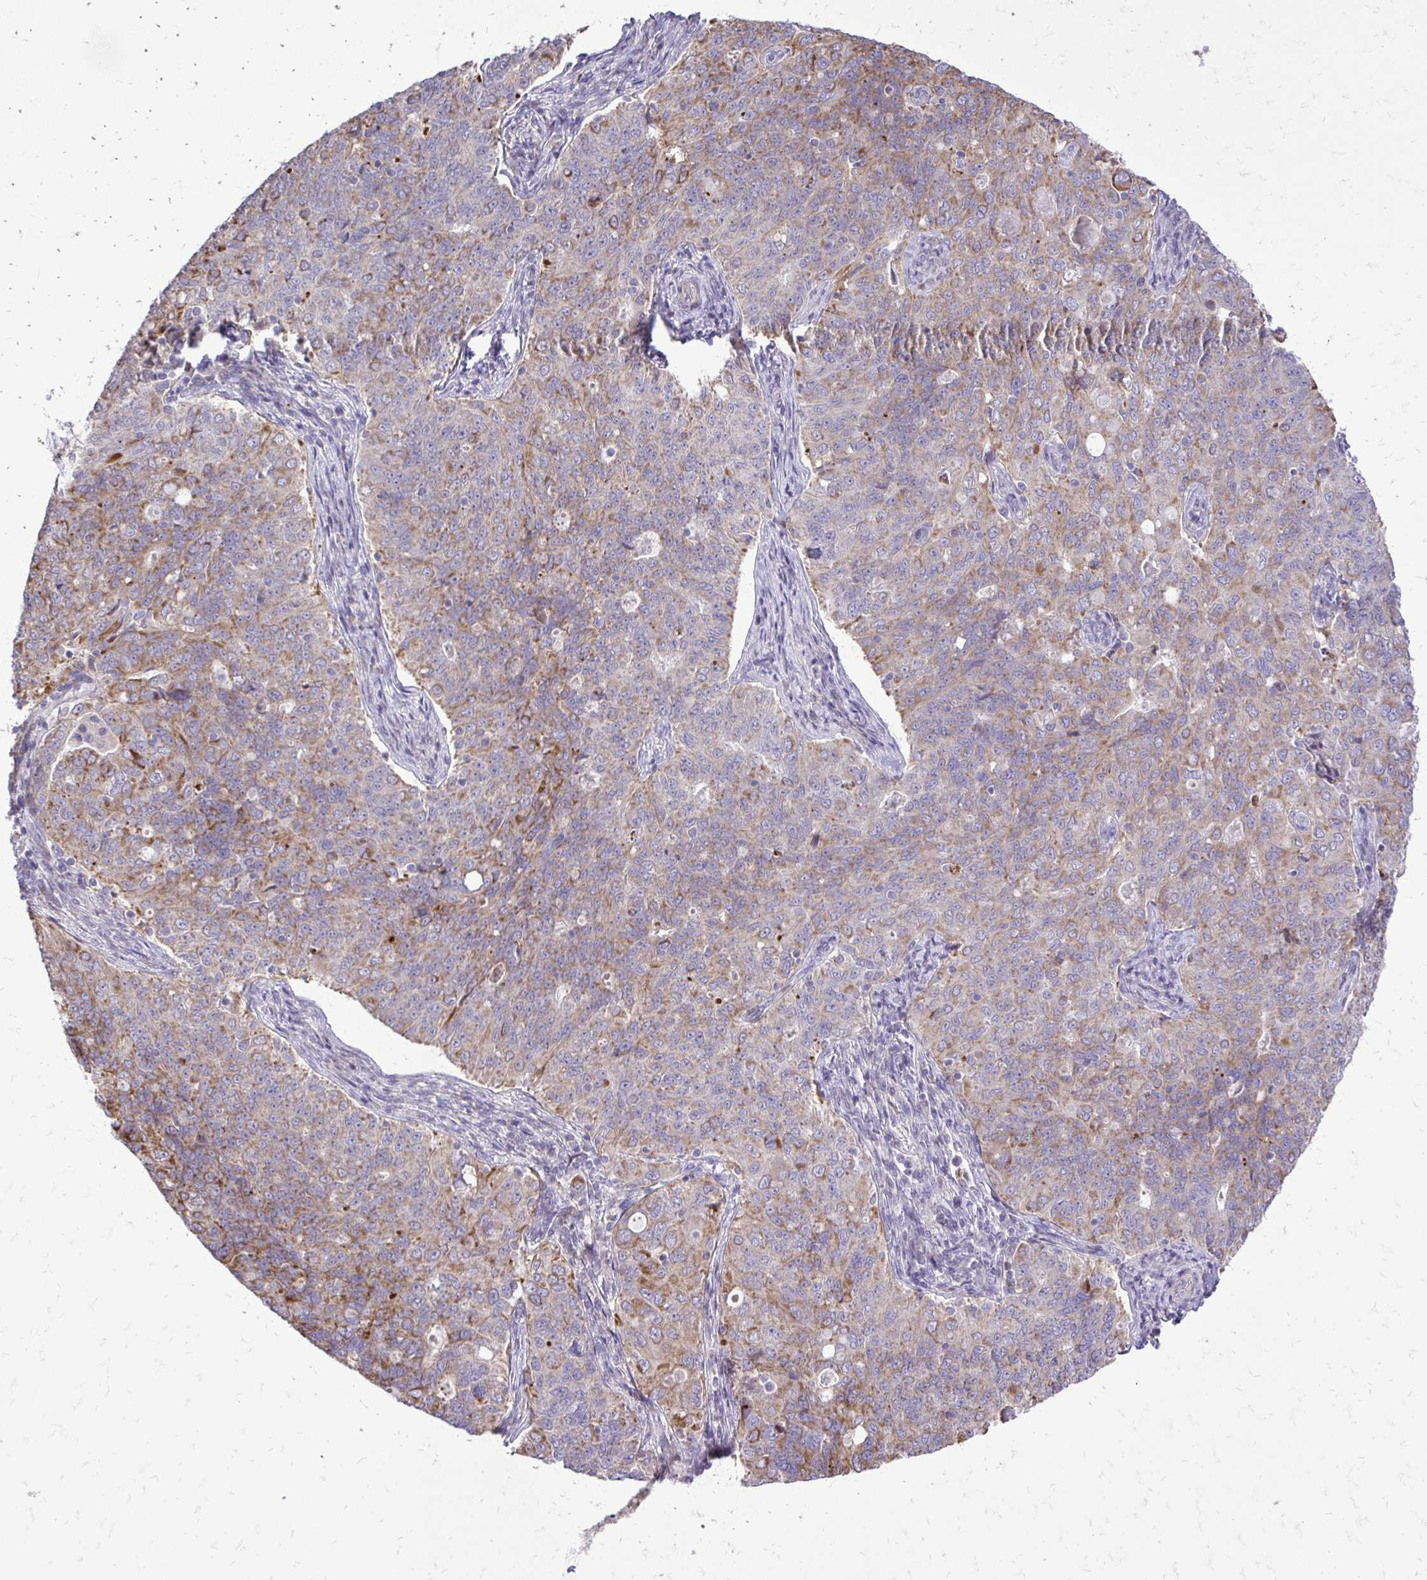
{"staining": {"intensity": "weak", "quantity": ">75%", "location": "cytoplasmic/membranous"}, "tissue": "endometrial cancer", "cell_type": "Tumor cells", "image_type": "cancer", "snomed": [{"axis": "morphology", "description": "Adenocarcinoma, NOS"}, {"axis": "topography", "description": "Endometrium"}], "caption": "Tumor cells display low levels of weak cytoplasmic/membranous staining in approximately >75% of cells in human endometrial adenocarcinoma.", "gene": "ABCC3", "patient": {"sex": "female", "age": 43}}